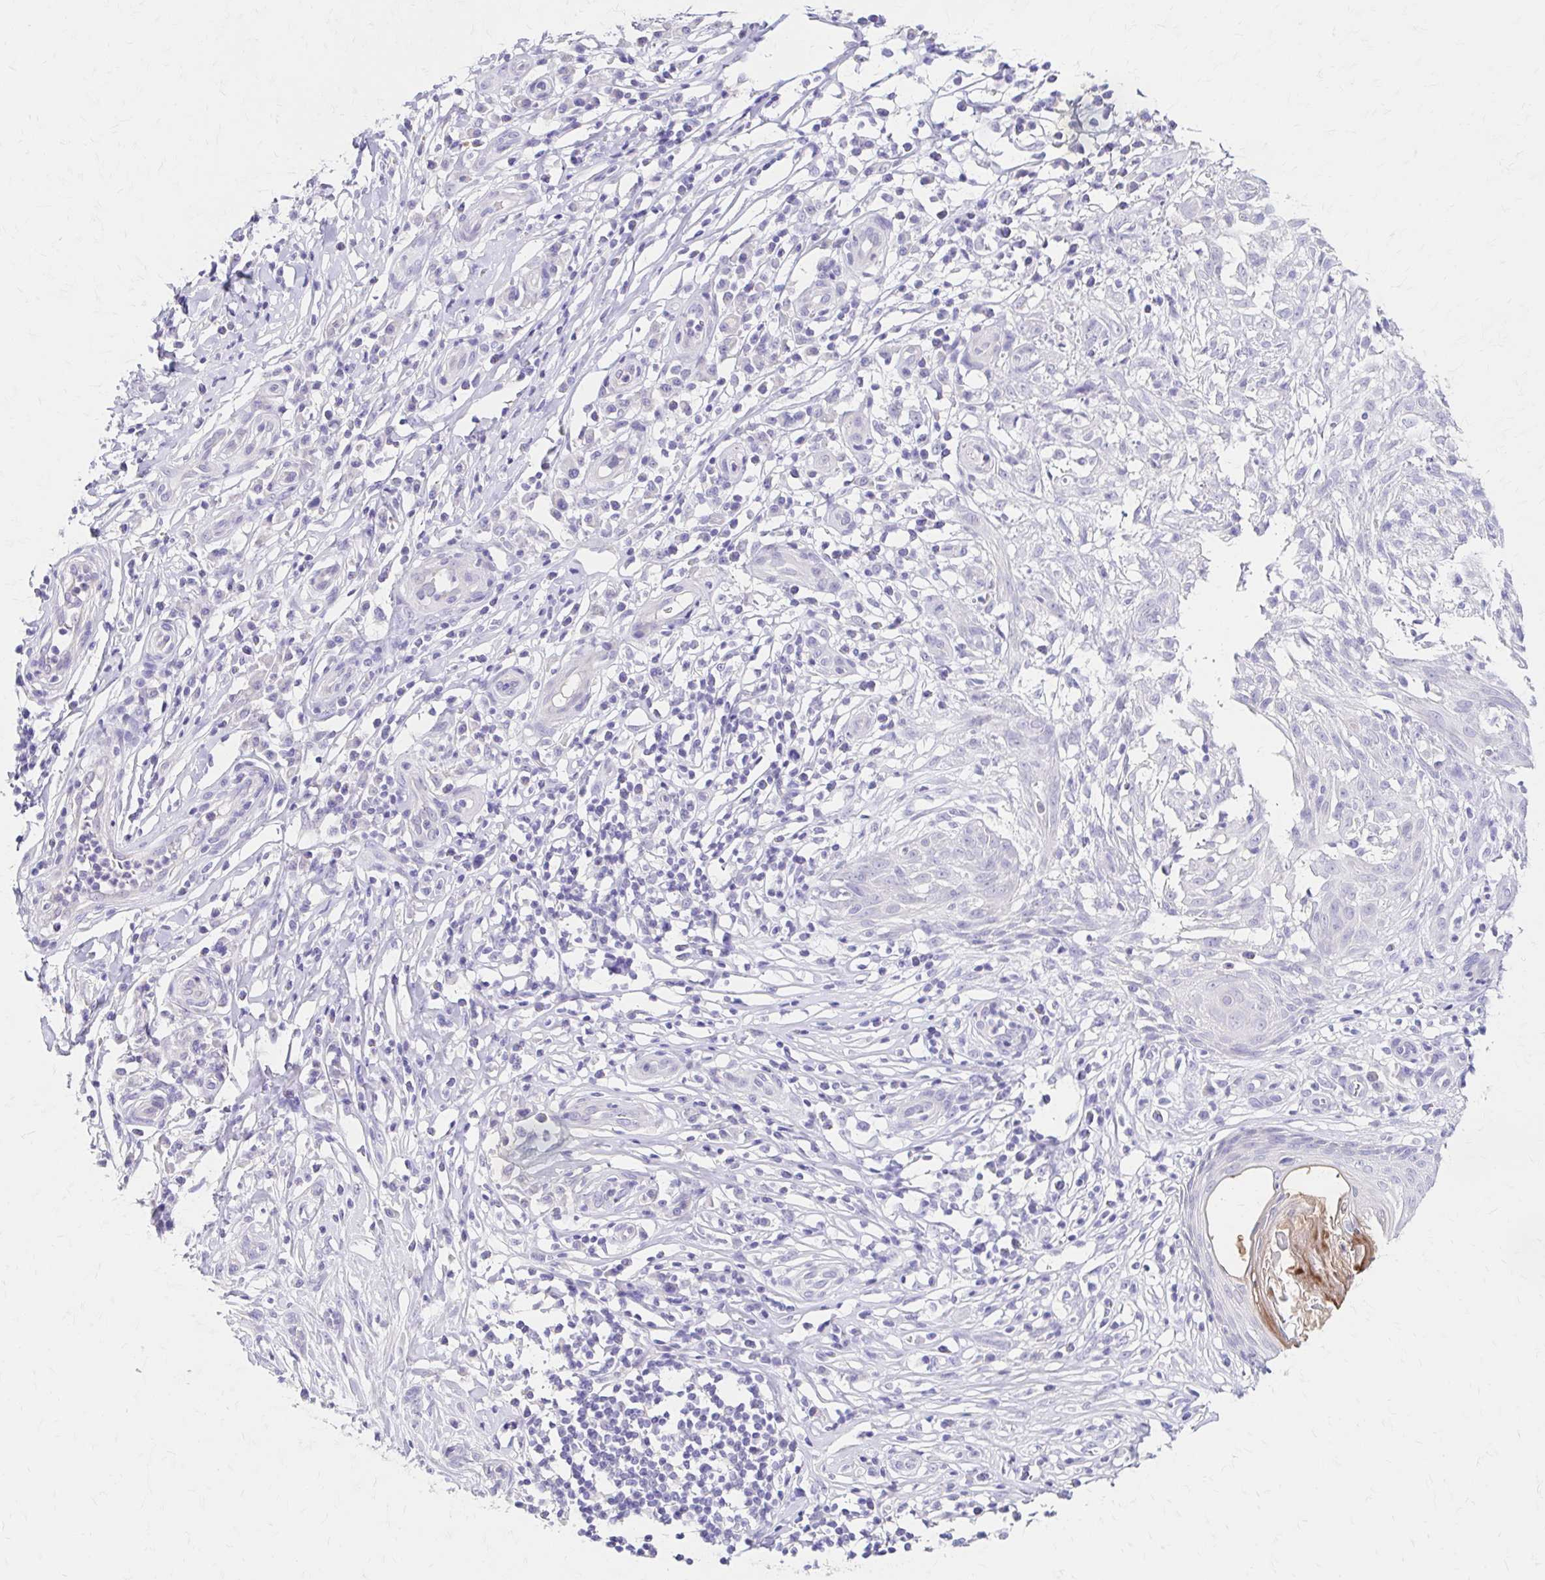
{"staining": {"intensity": "negative", "quantity": "none", "location": "none"}, "tissue": "skin cancer", "cell_type": "Tumor cells", "image_type": "cancer", "snomed": [{"axis": "morphology", "description": "Basal cell carcinoma"}, {"axis": "topography", "description": "Skin"}, {"axis": "topography", "description": "Skin, foot"}], "caption": "High magnification brightfield microscopy of basal cell carcinoma (skin) stained with DAB (3,3'-diaminobenzidine) (brown) and counterstained with hematoxylin (blue): tumor cells show no significant expression.", "gene": "AZGP1", "patient": {"sex": "female", "age": 86}}